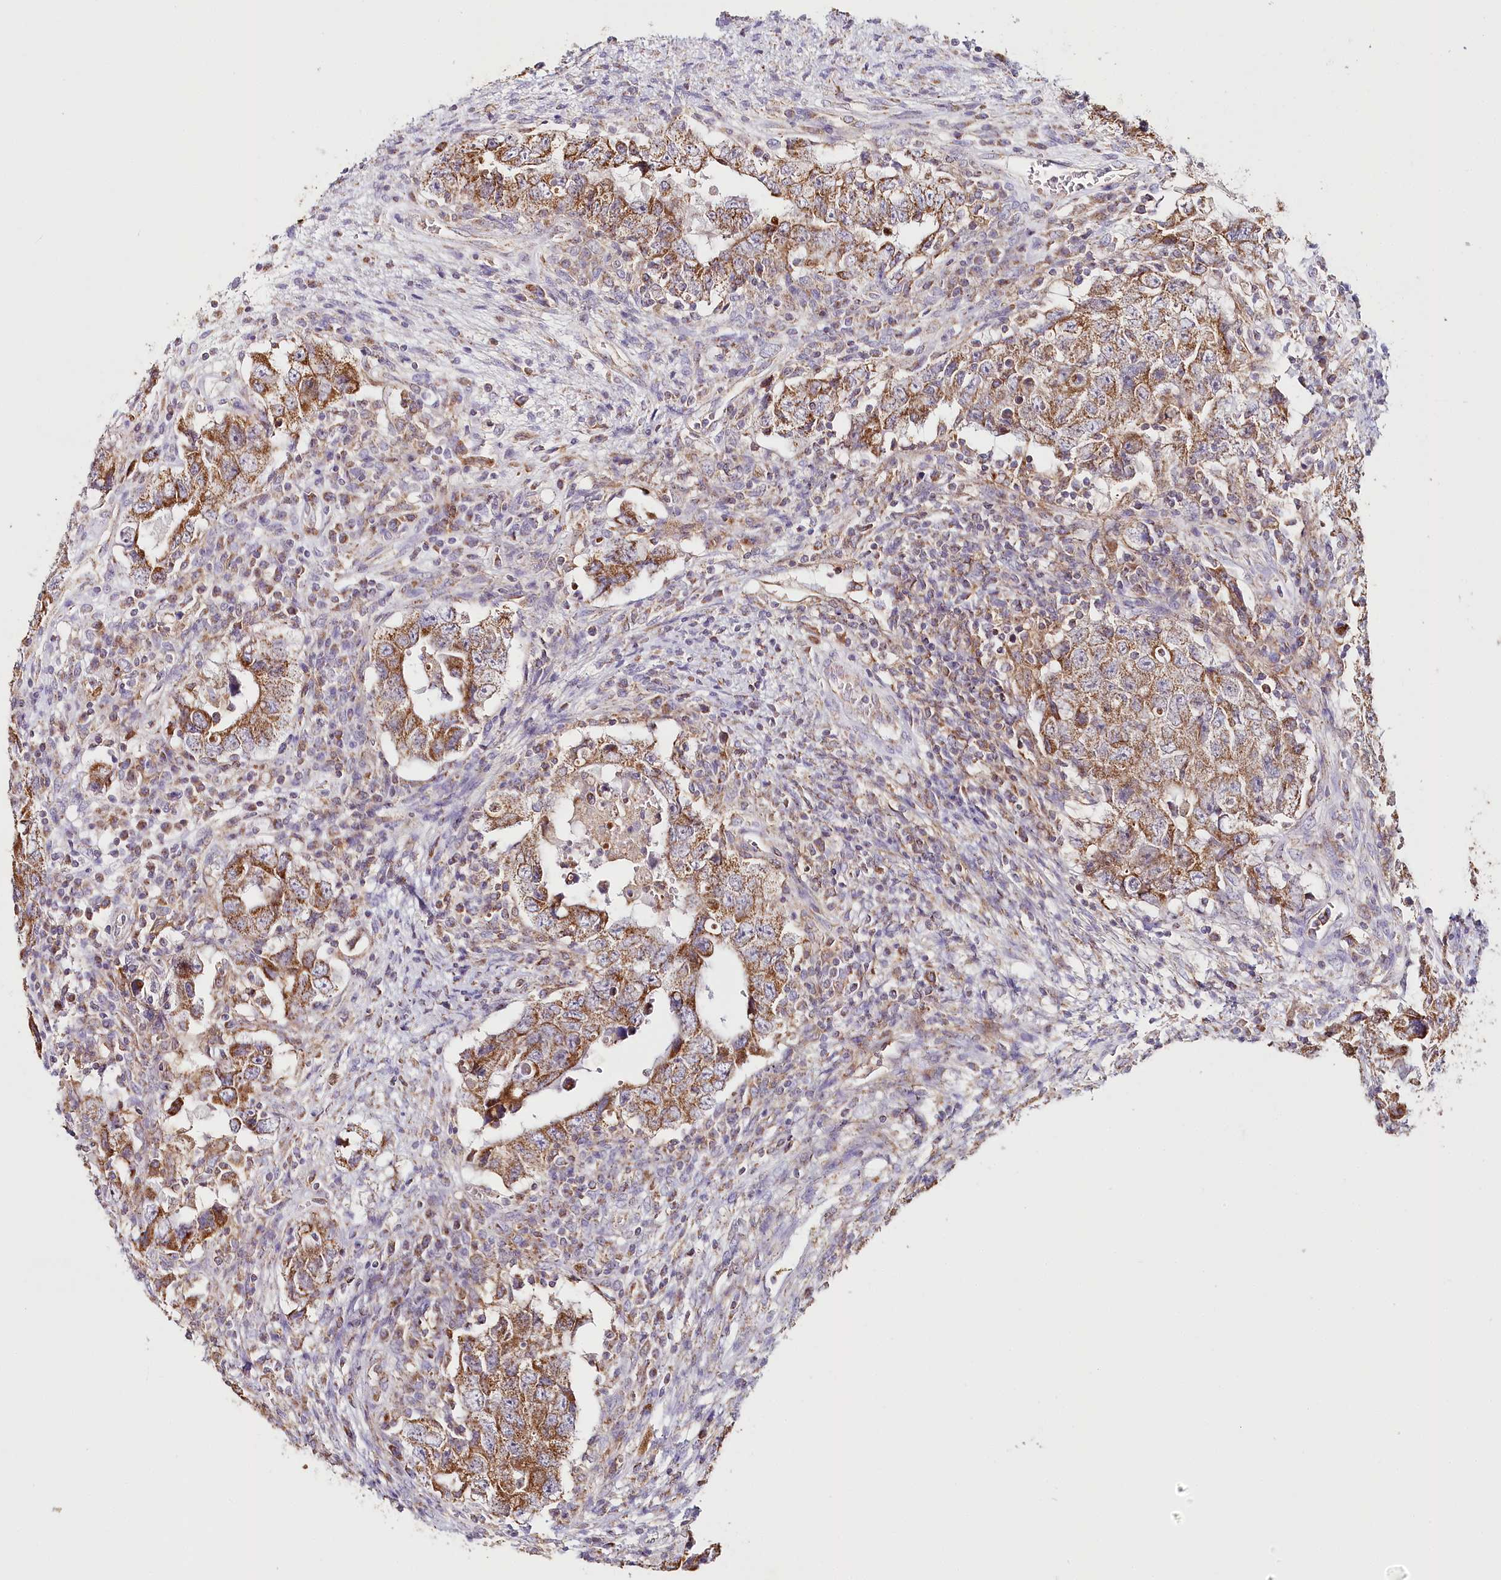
{"staining": {"intensity": "moderate", "quantity": ">75%", "location": "cytoplasmic/membranous"}, "tissue": "testis cancer", "cell_type": "Tumor cells", "image_type": "cancer", "snomed": [{"axis": "morphology", "description": "Carcinoma, Embryonal, NOS"}, {"axis": "topography", "description": "Testis"}], "caption": "Testis cancer stained for a protein shows moderate cytoplasmic/membranous positivity in tumor cells.", "gene": "MMP25", "patient": {"sex": "male", "age": 26}}